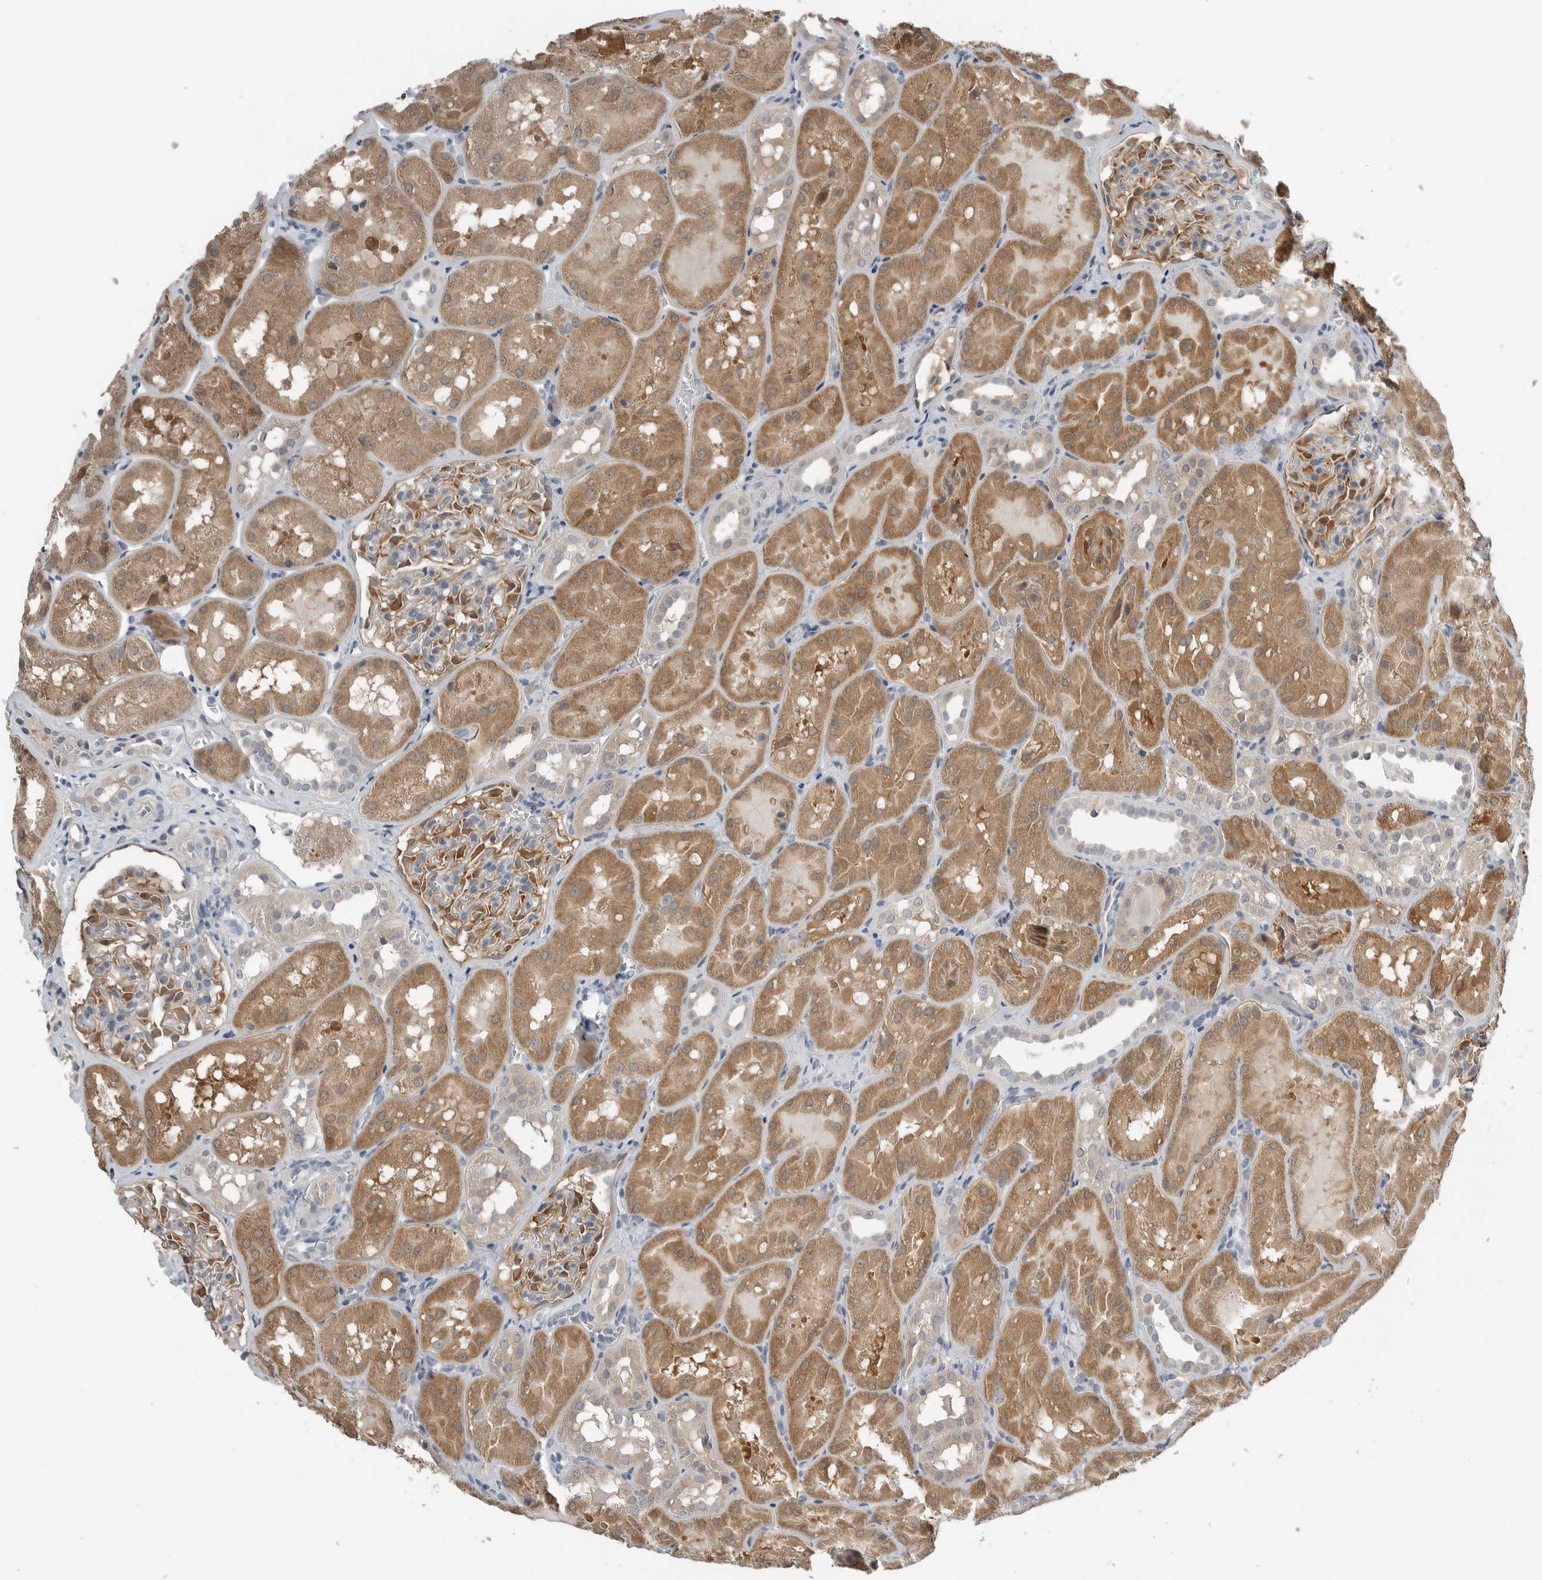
{"staining": {"intensity": "moderate", "quantity": "25%-75%", "location": "cytoplasmic/membranous,nuclear"}, "tissue": "kidney", "cell_type": "Cells in glomeruli", "image_type": "normal", "snomed": [{"axis": "morphology", "description": "Normal tissue, NOS"}, {"axis": "topography", "description": "Kidney"}], "caption": "Normal kidney displays moderate cytoplasmic/membranous,nuclear staining in approximately 25%-75% of cells in glomeruli, visualized by immunohistochemistry. Using DAB (brown) and hematoxylin (blue) stains, captured at high magnification using brightfield microscopy.", "gene": "ENSG00000286112", "patient": {"sex": "male", "age": 16}}